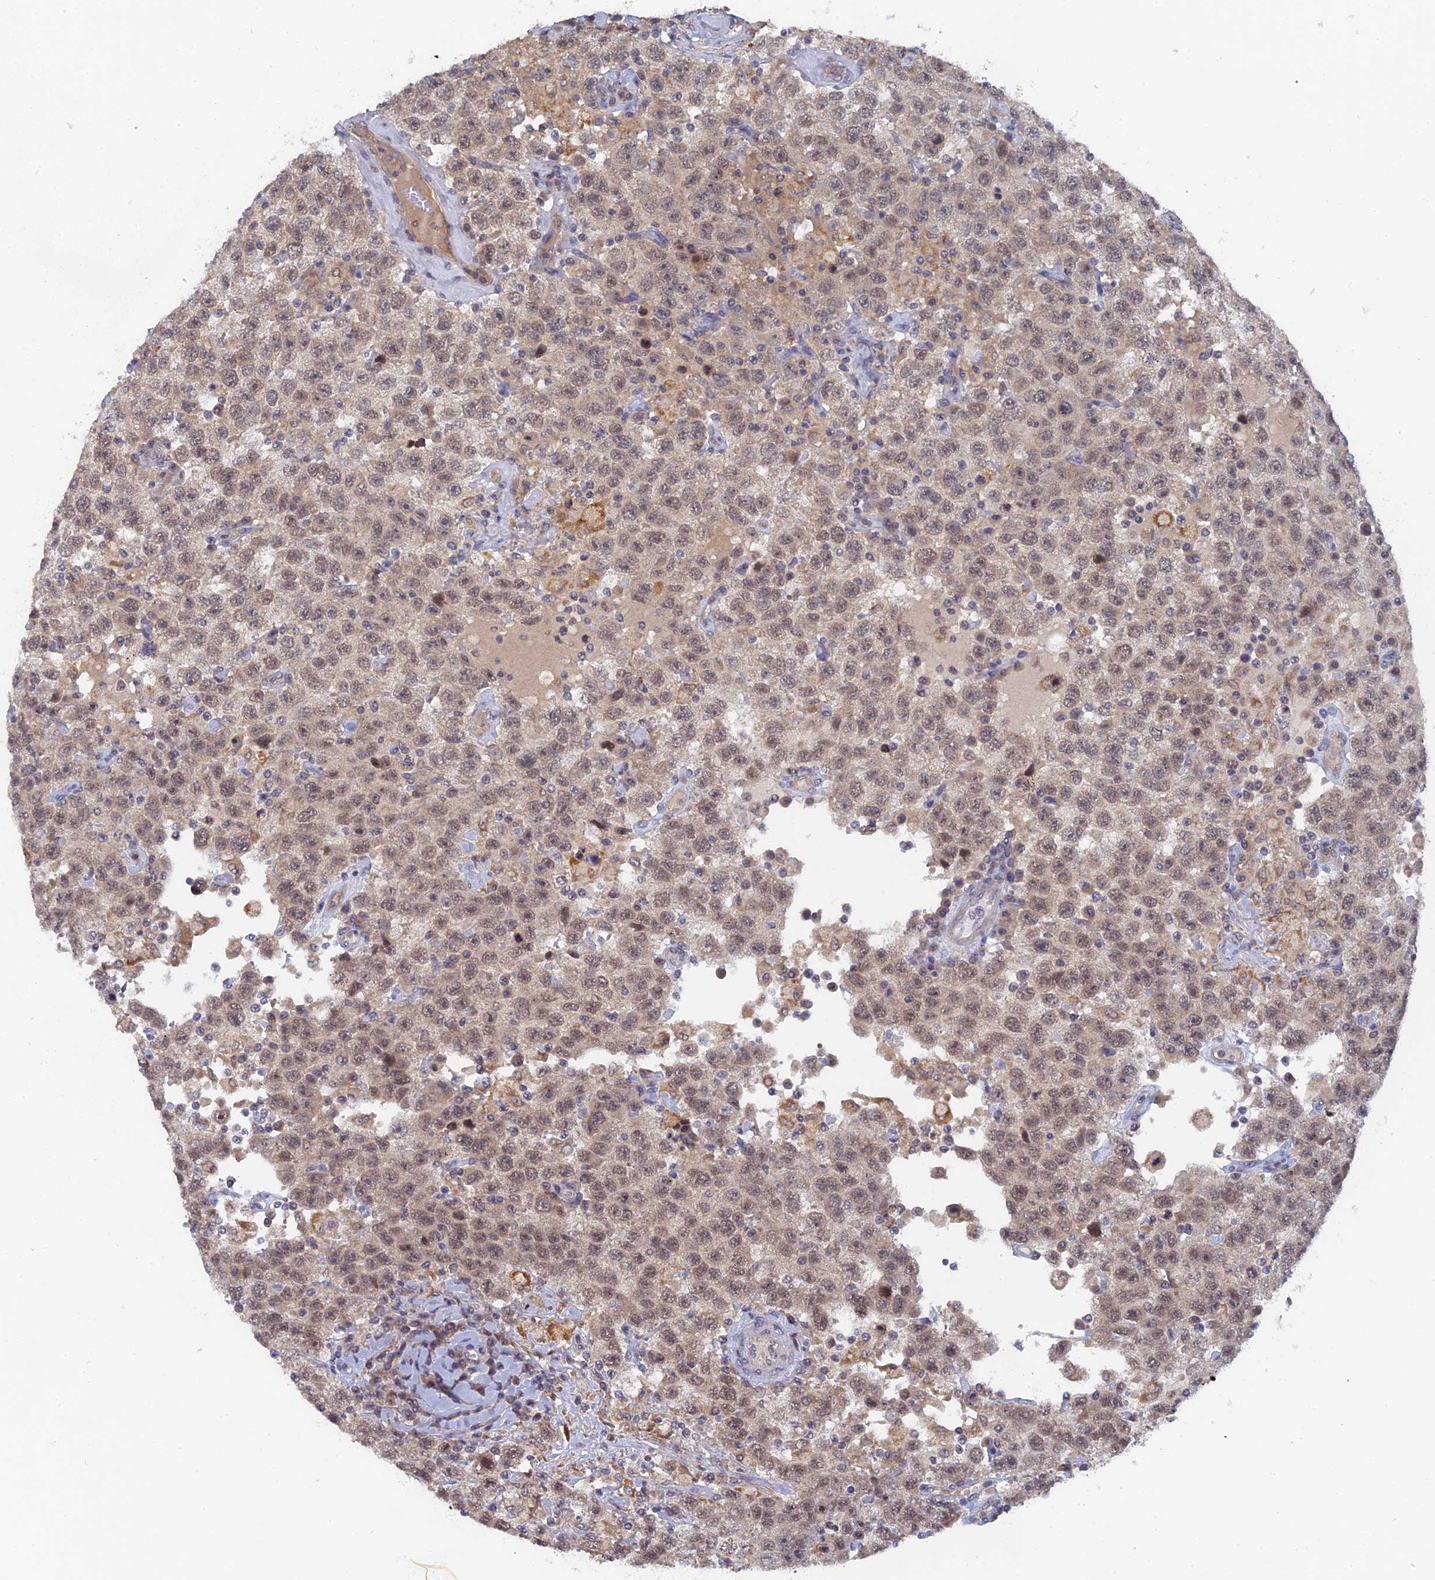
{"staining": {"intensity": "weak", "quantity": ">75%", "location": "cytoplasmic/membranous,nuclear"}, "tissue": "testis cancer", "cell_type": "Tumor cells", "image_type": "cancer", "snomed": [{"axis": "morphology", "description": "Seminoma, NOS"}, {"axis": "topography", "description": "Testis"}], "caption": "Testis cancer stained for a protein (brown) reveals weak cytoplasmic/membranous and nuclear positive positivity in about >75% of tumor cells.", "gene": "MIGA2", "patient": {"sex": "male", "age": 41}}